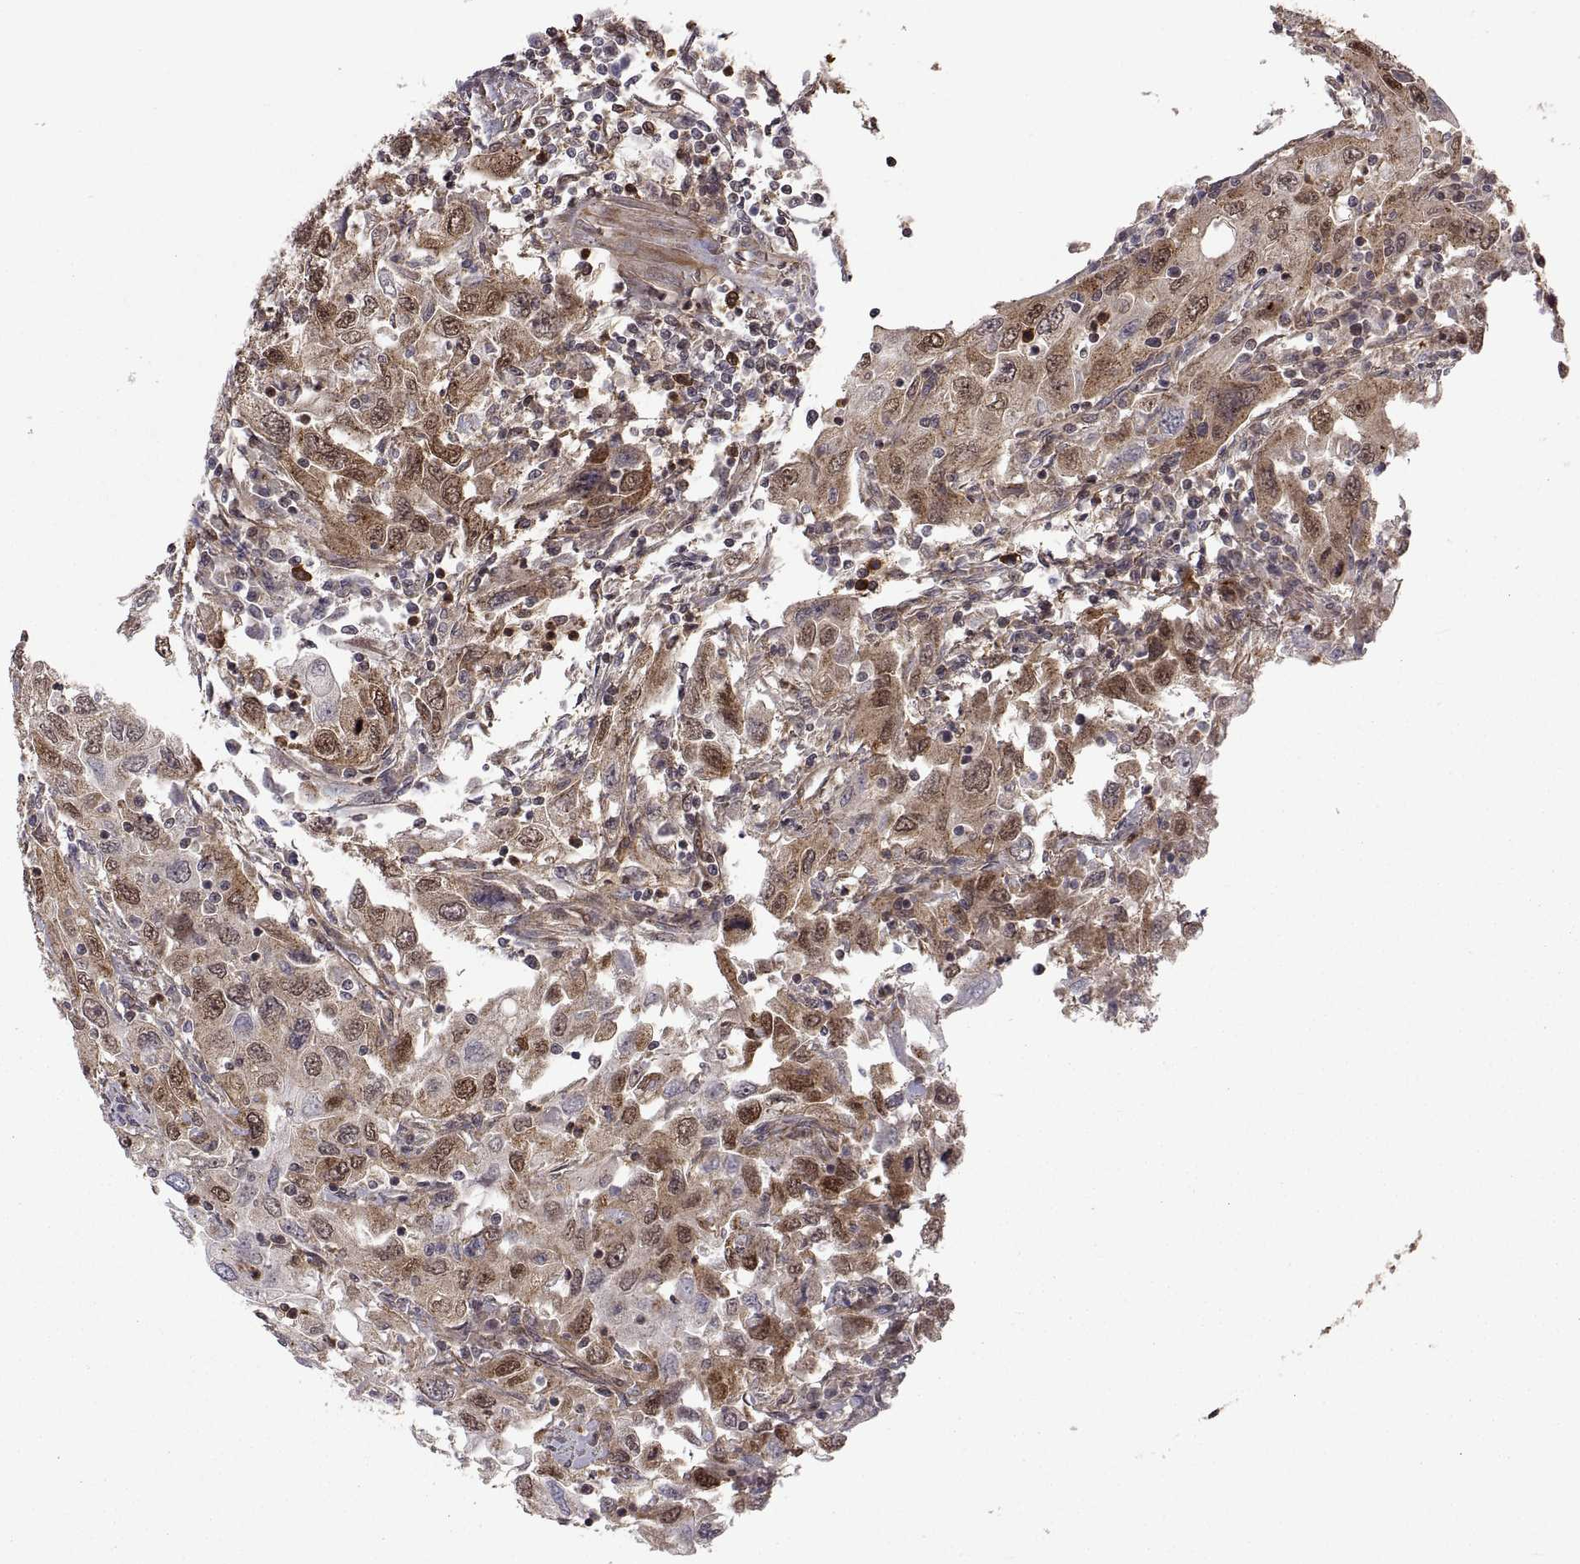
{"staining": {"intensity": "moderate", "quantity": "25%-75%", "location": "cytoplasmic/membranous,nuclear"}, "tissue": "urothelial cancer", "cell_type": "Tumor cells", "image_type": "cancer", "snomed": [{"axis": "morphology", "description": "Urothelial carcinoma, High grade"}, {"axis": "topography", "description": "Urinary bladder"}], "caption": "Urothelial carcinoma (high-grade) tissue reveals moderate cytoplasmic/membranous and nuclear staining in about 25%-75% of tumor cells", "gene": "ZNRF2", "patient": {"sex": "male", "age": 76}}